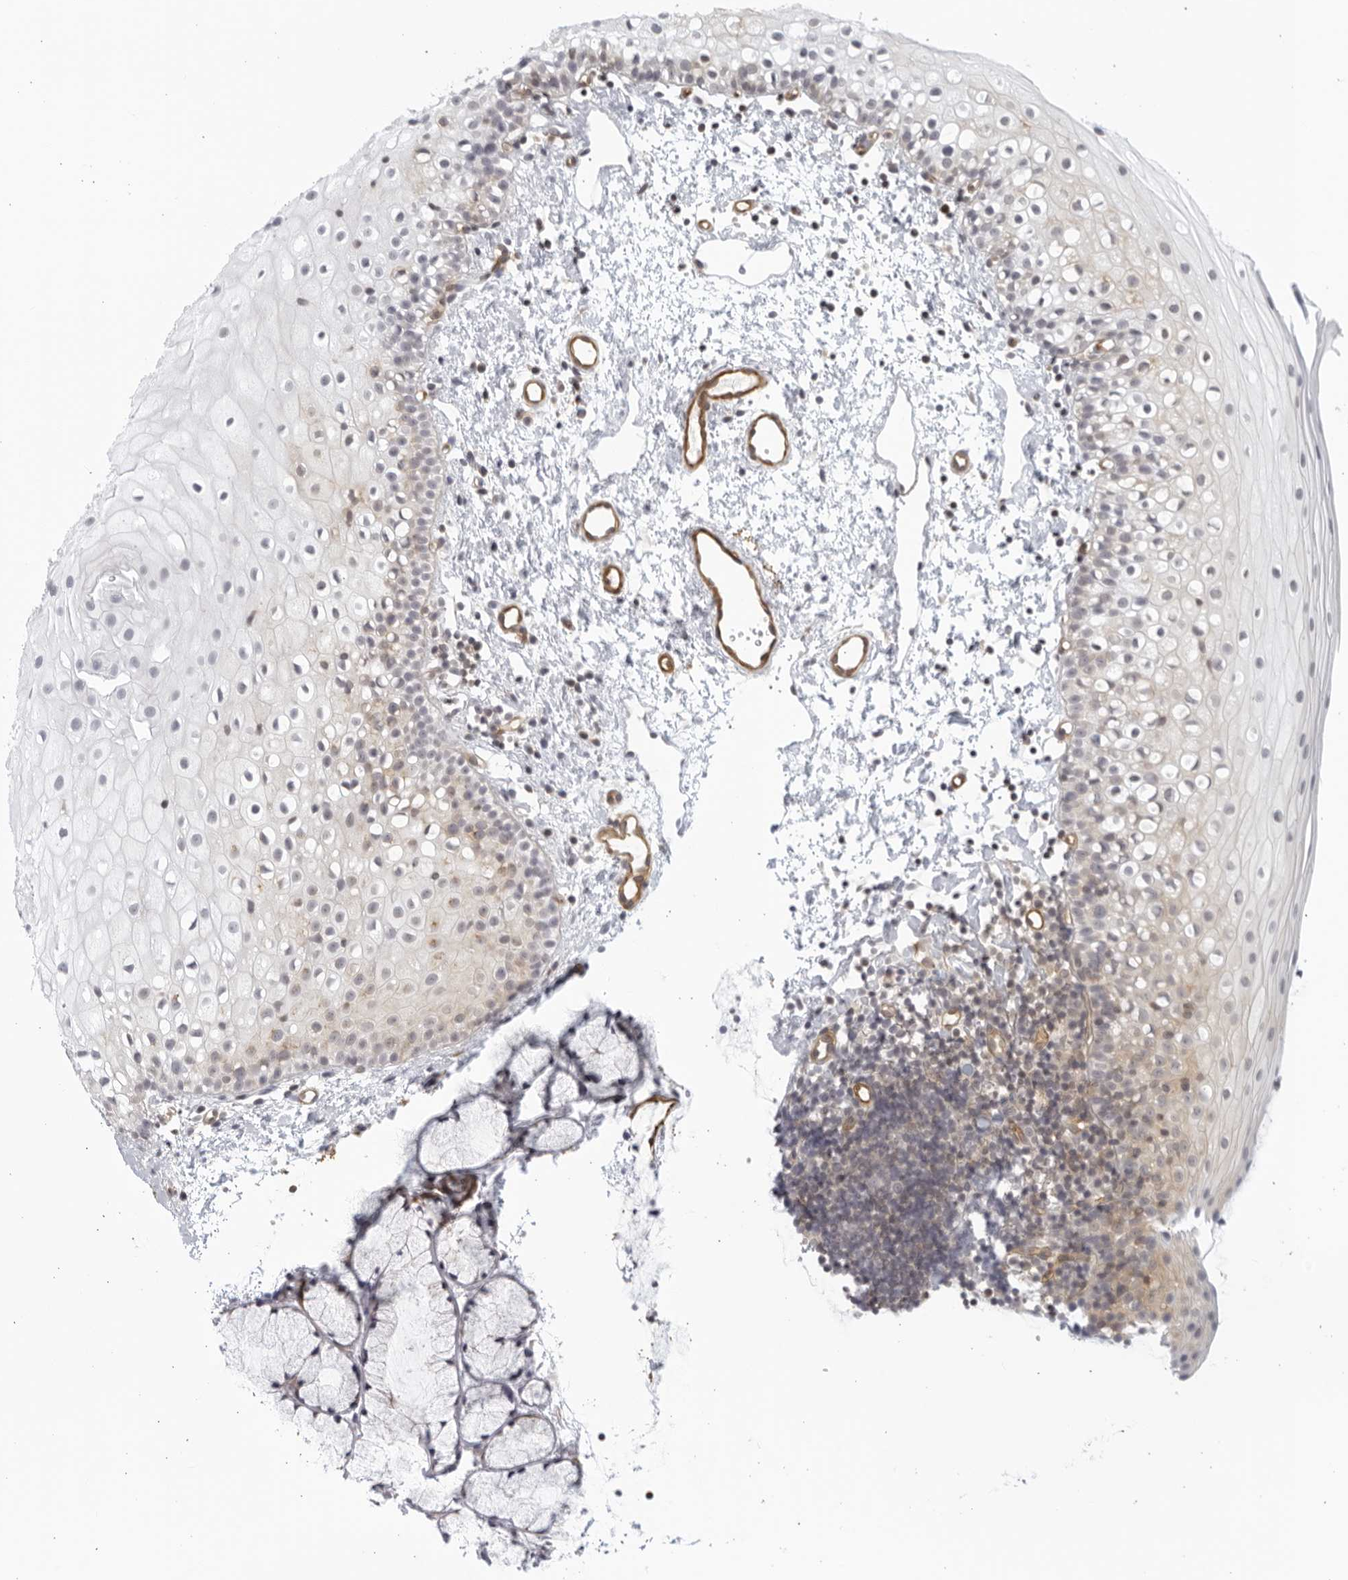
{"staining": {"intensity": "weak", "quantity": "<25%", "location": "cytoplasmic/membranous"}, "tissue": "oral mucosa", "cell_type": "Squamous epithelial cells", "image_type": "normal", "snomed": [{"axis": "morphology", "description": "Normal tissue, NOS"}, {"axis": "topography", "description": "Oral tissue"}], "caption": "Squamous epithelial cells show no significant protein positivity in benign oral mucosa. (DAB immunohistochemistry, high magnification).", "gene": "SERTAD4", "patient": {"sex": "male", "age": 28}}